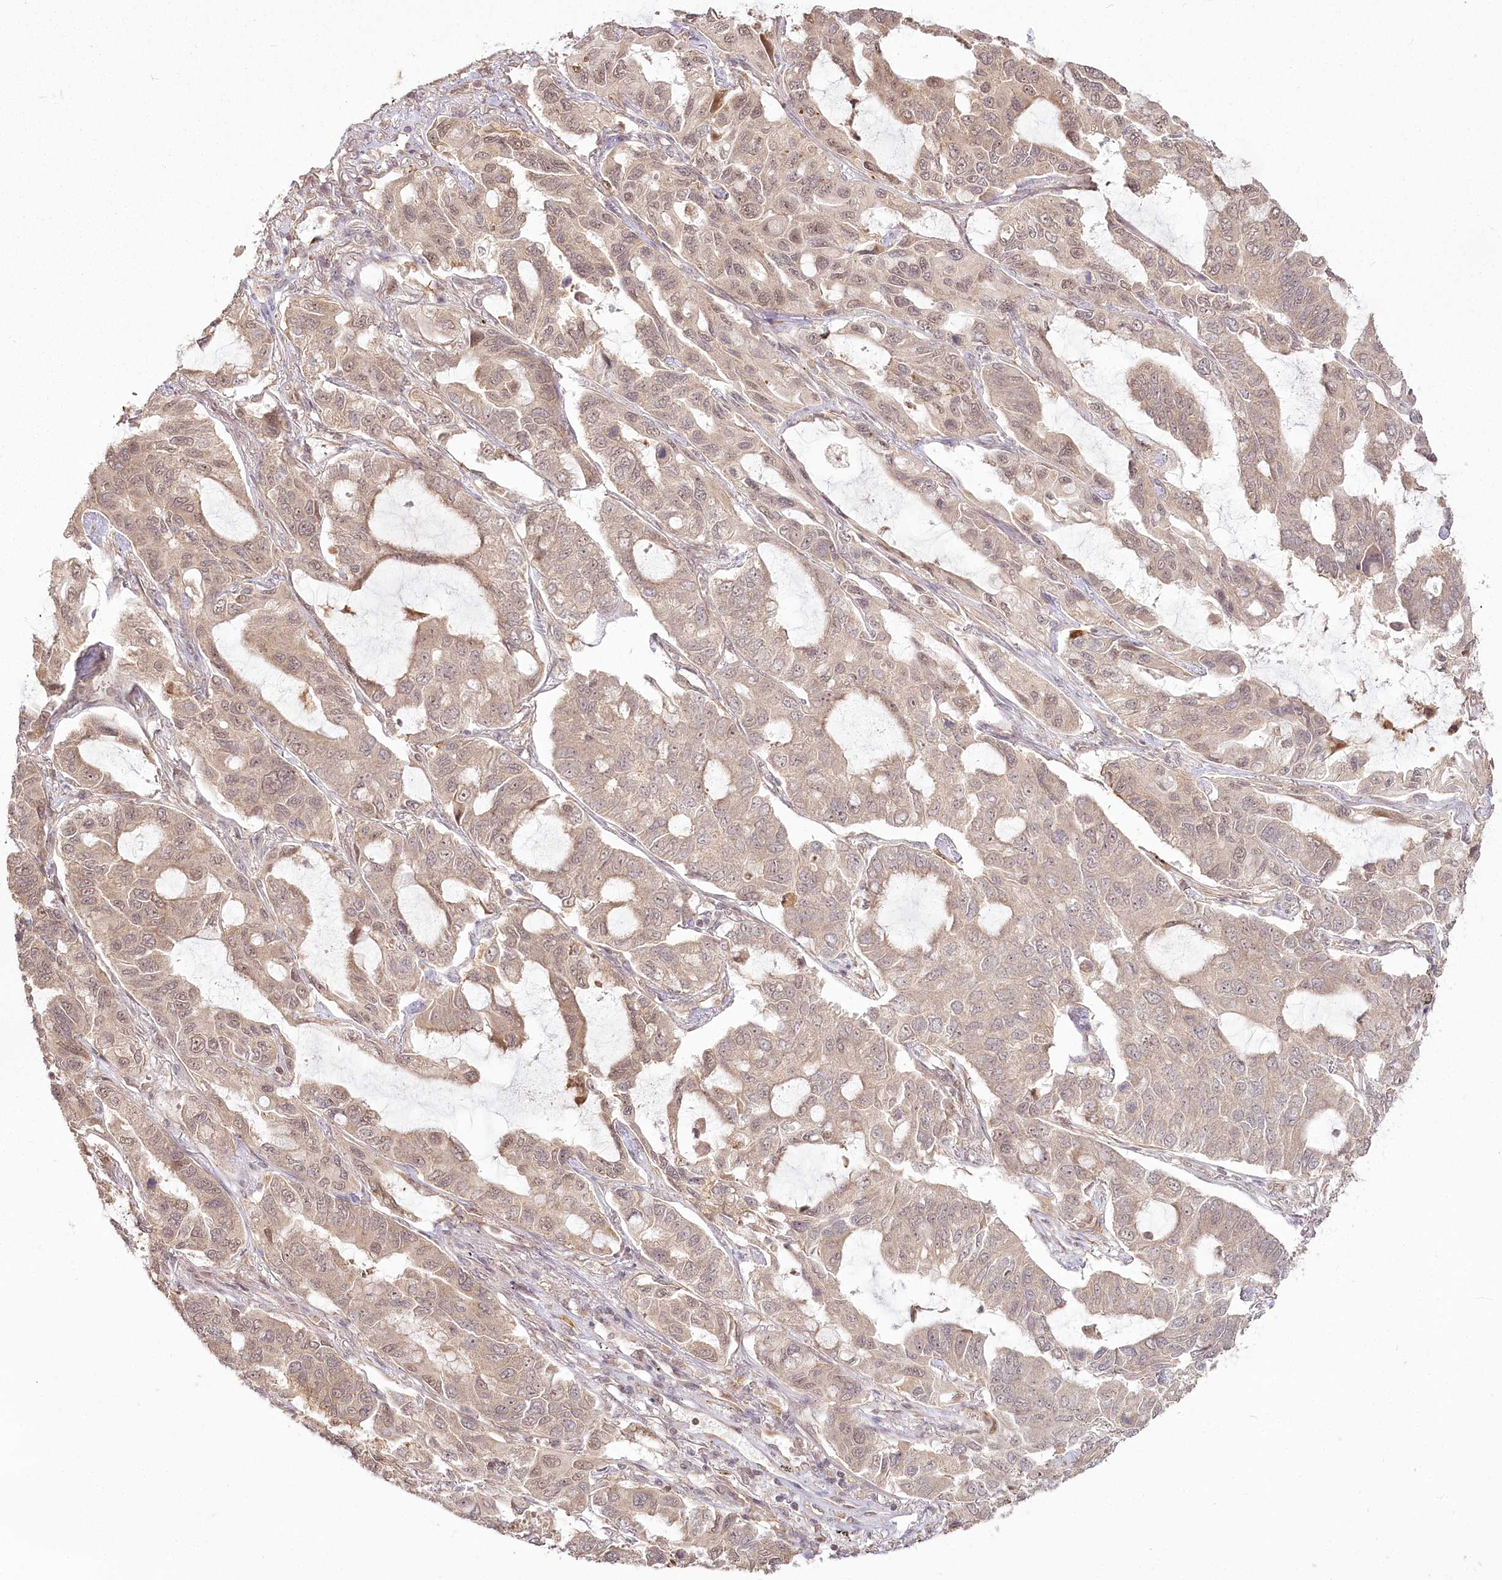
{"staining": {"intensity": "moderate", "quantity": ">75%", "location": "cytoplasmic/membranous,nuclear"}, "tissue": "lung cancer", "cell_type": "Tumor cells", "image_type": "cancer", "snomed": [{"axis": "morphology", "description": "Adenocarcinoma, NOS"}, {"axis": "topography", "description": "Lung"}], "caption": "Lung cancer (adenocarcinoma) stained for a protein (brown) shows moderate cytoplasmic/membranous and nuclear positive positivity in approximately >75% of tumor cells.", "gene": "R3HDM2", "patient": {"sex": "male", "age": 64}}